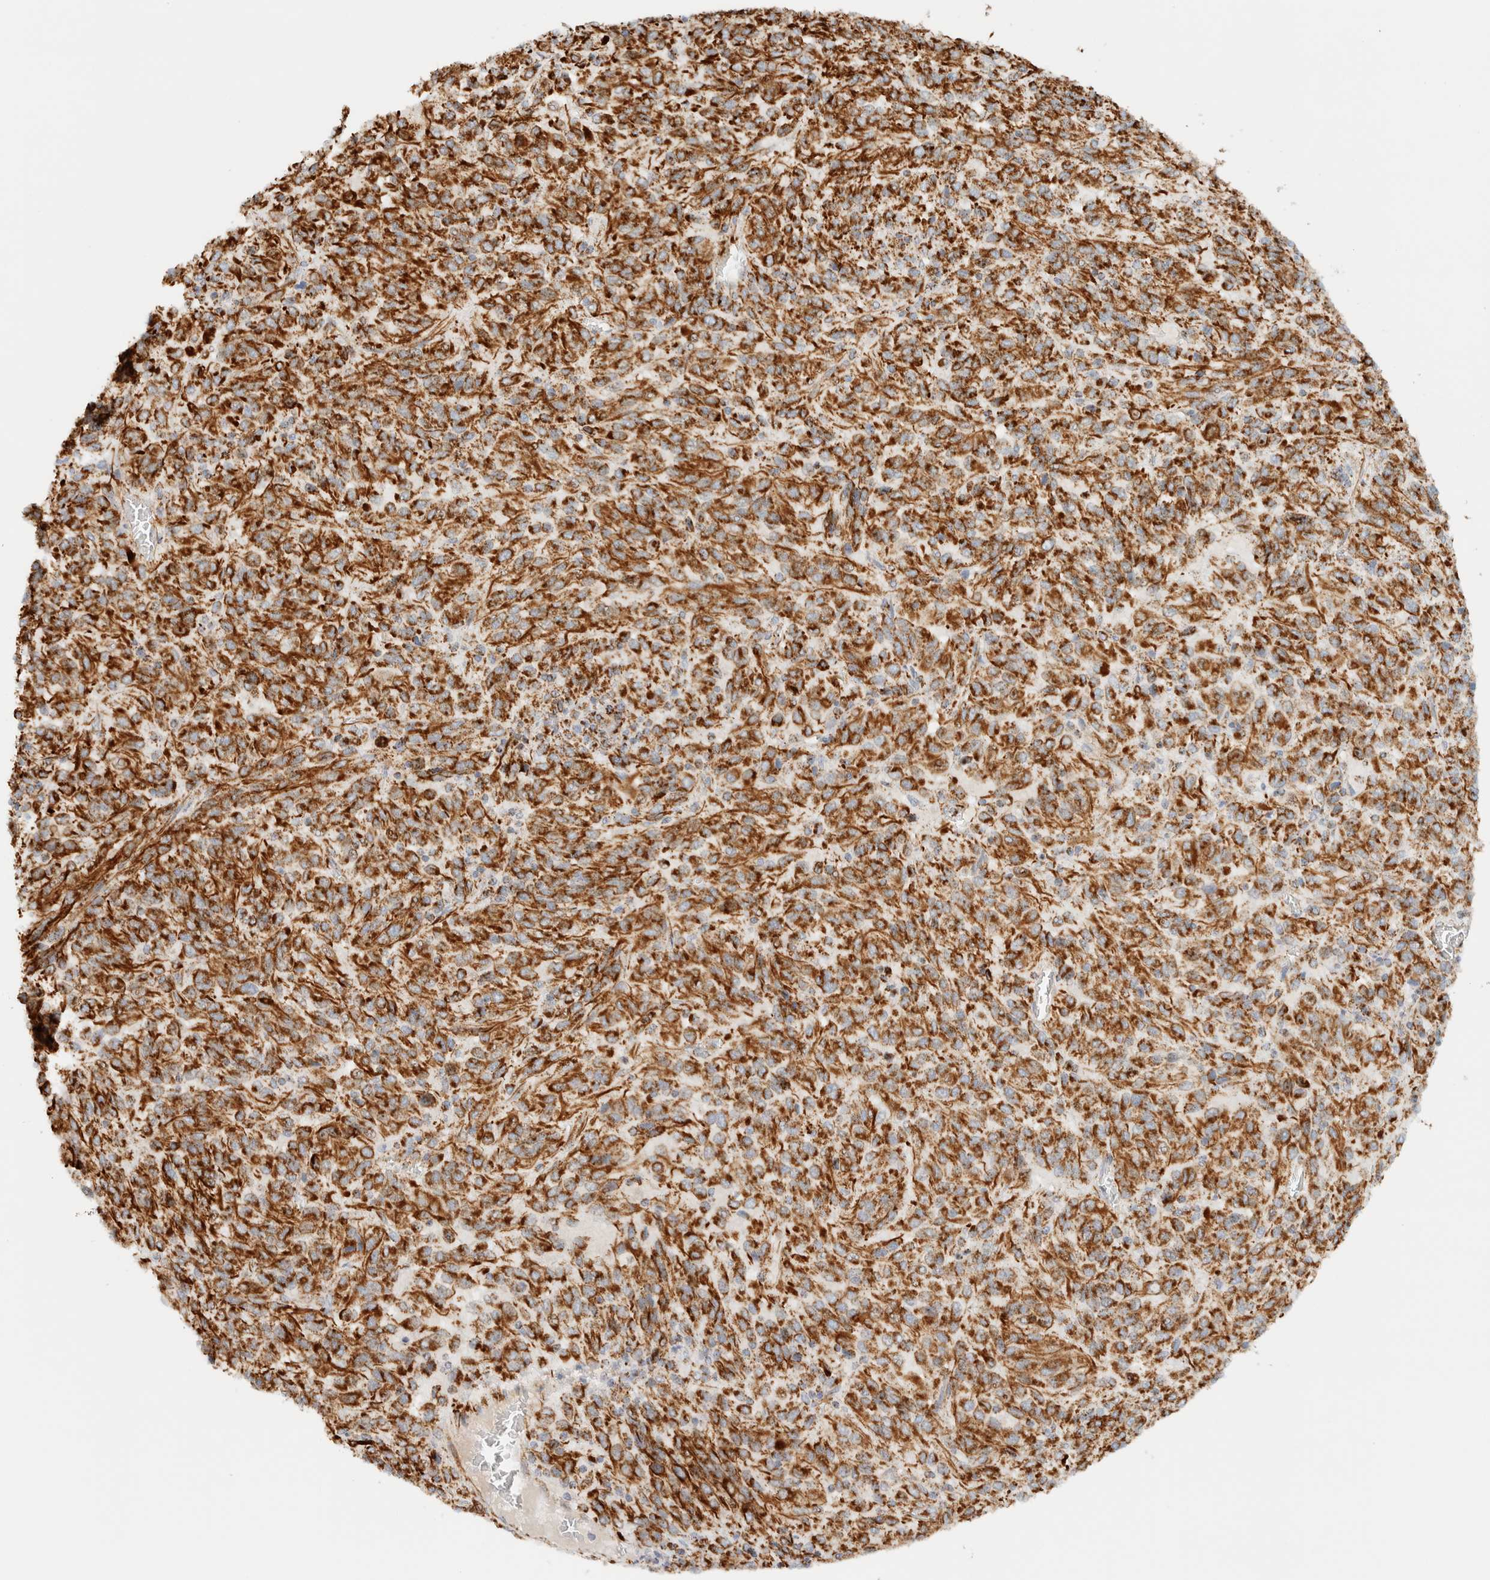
{"staining": {"intensity": "strong", "quantity": ">75%", "location": "cytoplasmic/membranous"}, "tissue": "melanoma", "cell_type": "Tumor cells", "image_type": "cancer", "snomed": [{"axis": "morphology", "description": "Malignant melanoma, Metastatic site"}, {"axis": "topography", "description": "Lung"}], "caption": "Strong cytoplasmic/membranous protein positivity is identified in approximately >75% of tumor cells in melanoma.", "gene": "KIFAP3", "patient": {"sex": "male", "age": 64}}